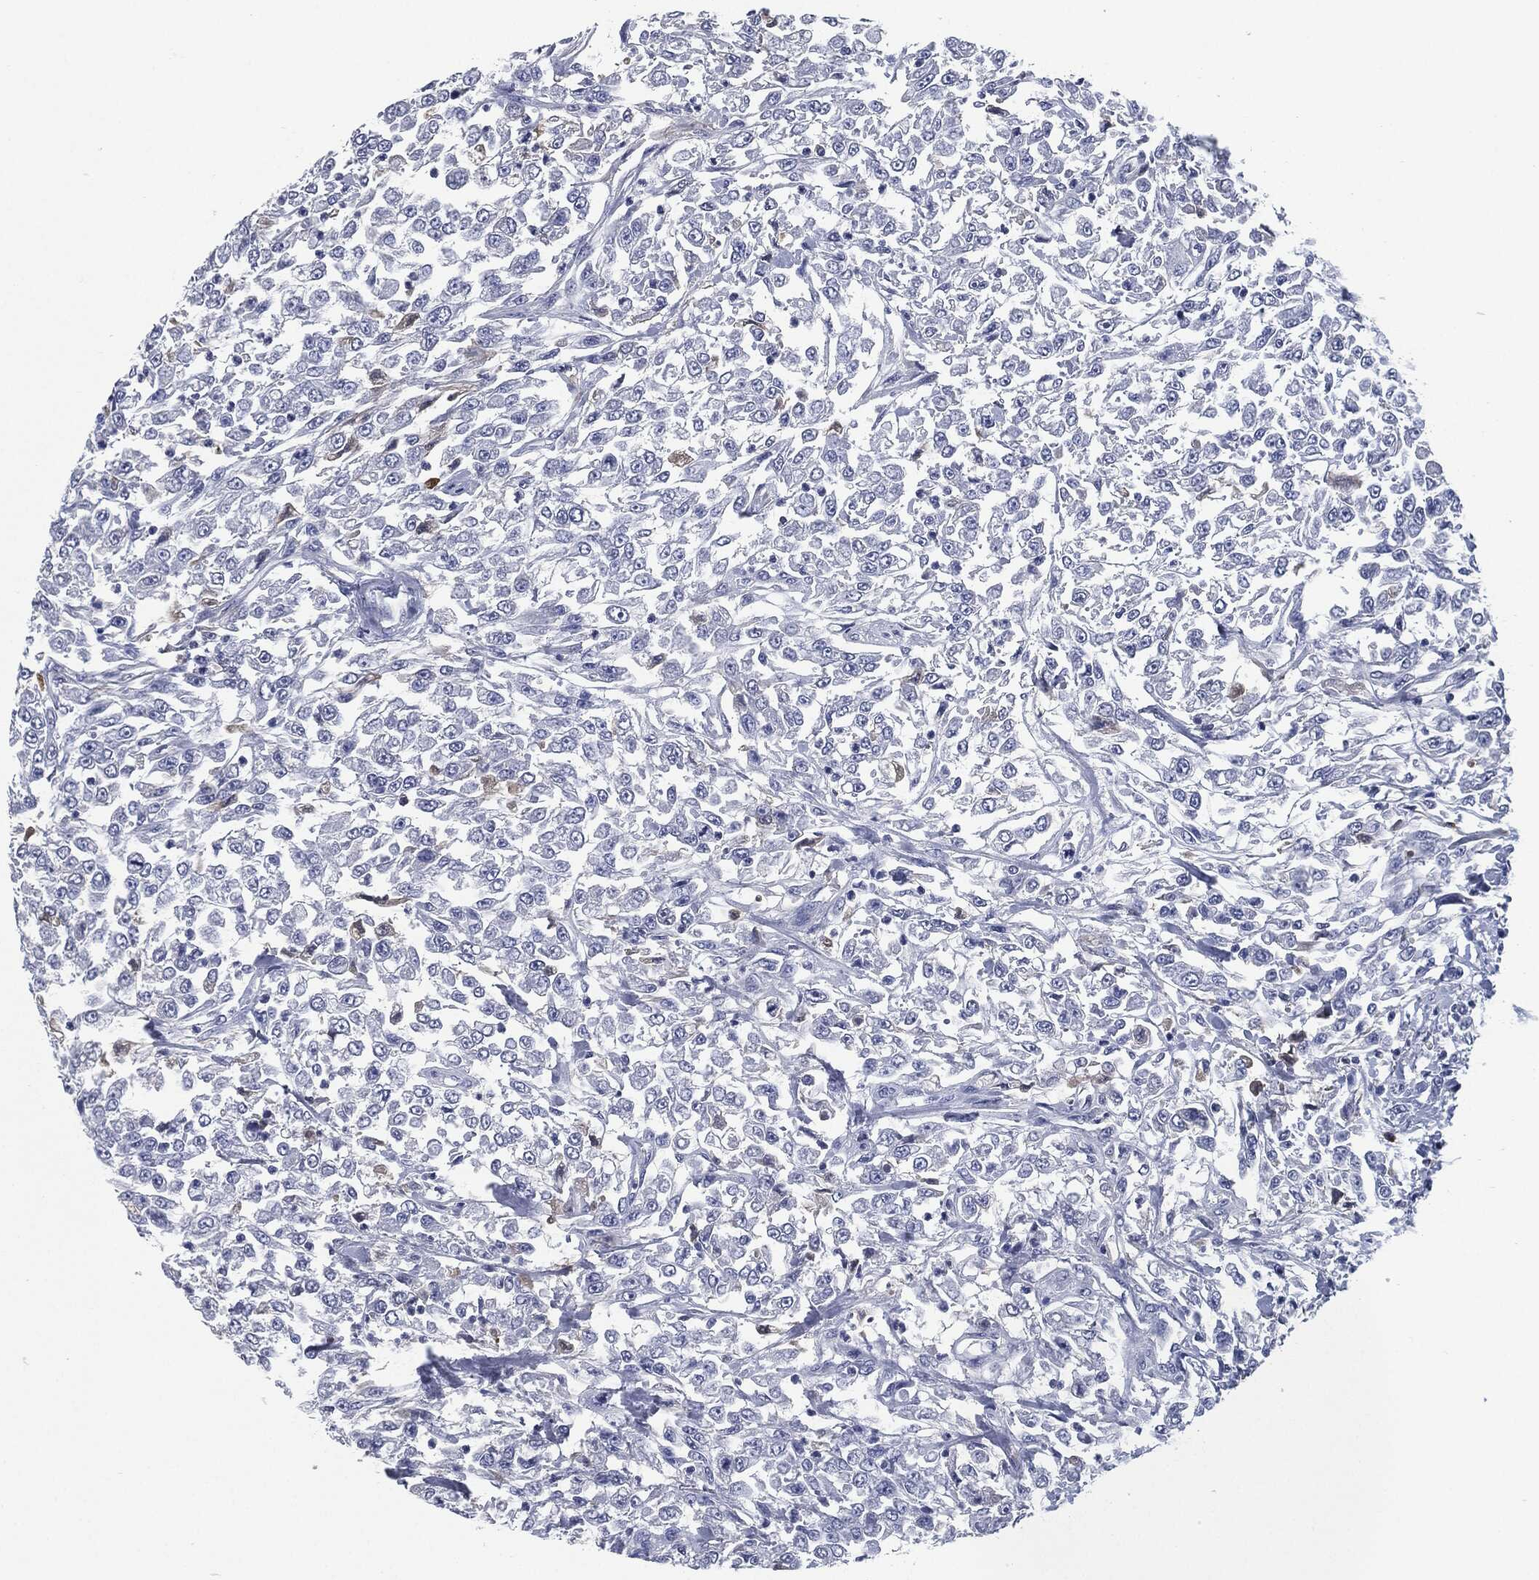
{"staining": {"intensity": "negative", "quantity": "none", "location": "none"}, "tissue": "urothelial cancer", "cell_type": "Tumor cells", "image_type": "cancer", "snomed": [{"axis": "morphology", "description": "Urothelial carcinoma, High grade"}, {"axis": "topography", "description": "Urinary bladder"}], "caption": "An IHC micrograph of urothelial cancer is shown. There is no staining in tumor cells of urothelial cancer.", "gene": "SIGLEC7", "patient": {"sex": "male", "age": 46}}